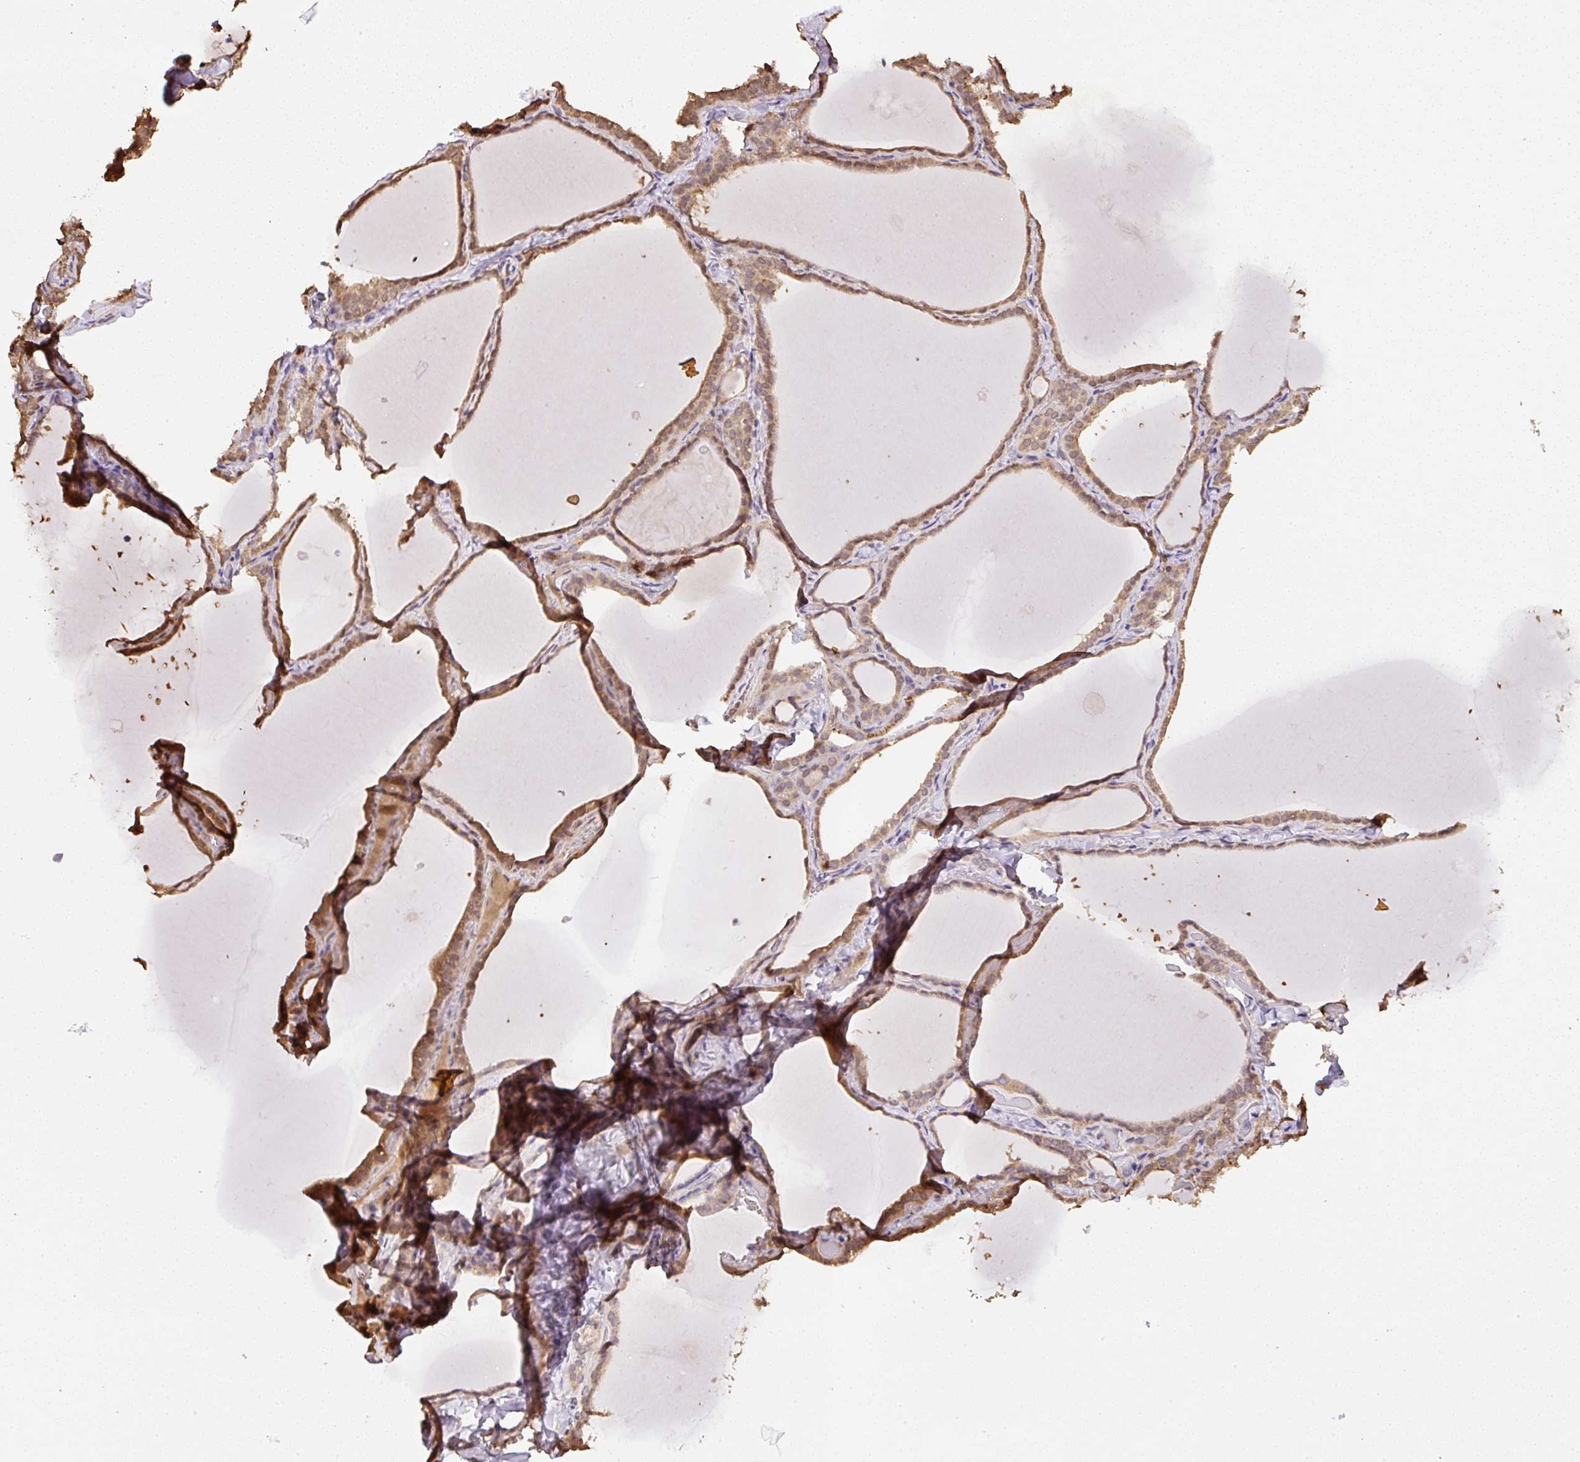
{"staining": {"intensity": "moderate", "quantity": ">75%", "location": "cytoplasmic/membranous,nuclear"}, "tissue": "thyroid gland", "cell_type": "Glandular cells", "image_type": "normal", "snomed": [{"axis": "morphology", "description": "Normal tissue, NOS"}, {"axis": "topography", "description": "Thyroid gland"}], "caption": "Thyroid gland stained with DAB immunohistochemistry displays medium levels of moderate cytoplasmic/membranous,nuclear staining in about >75% of glandular cells.", "gene": "TMEM170B", "patient": {"sex": "female", "age": 22}}